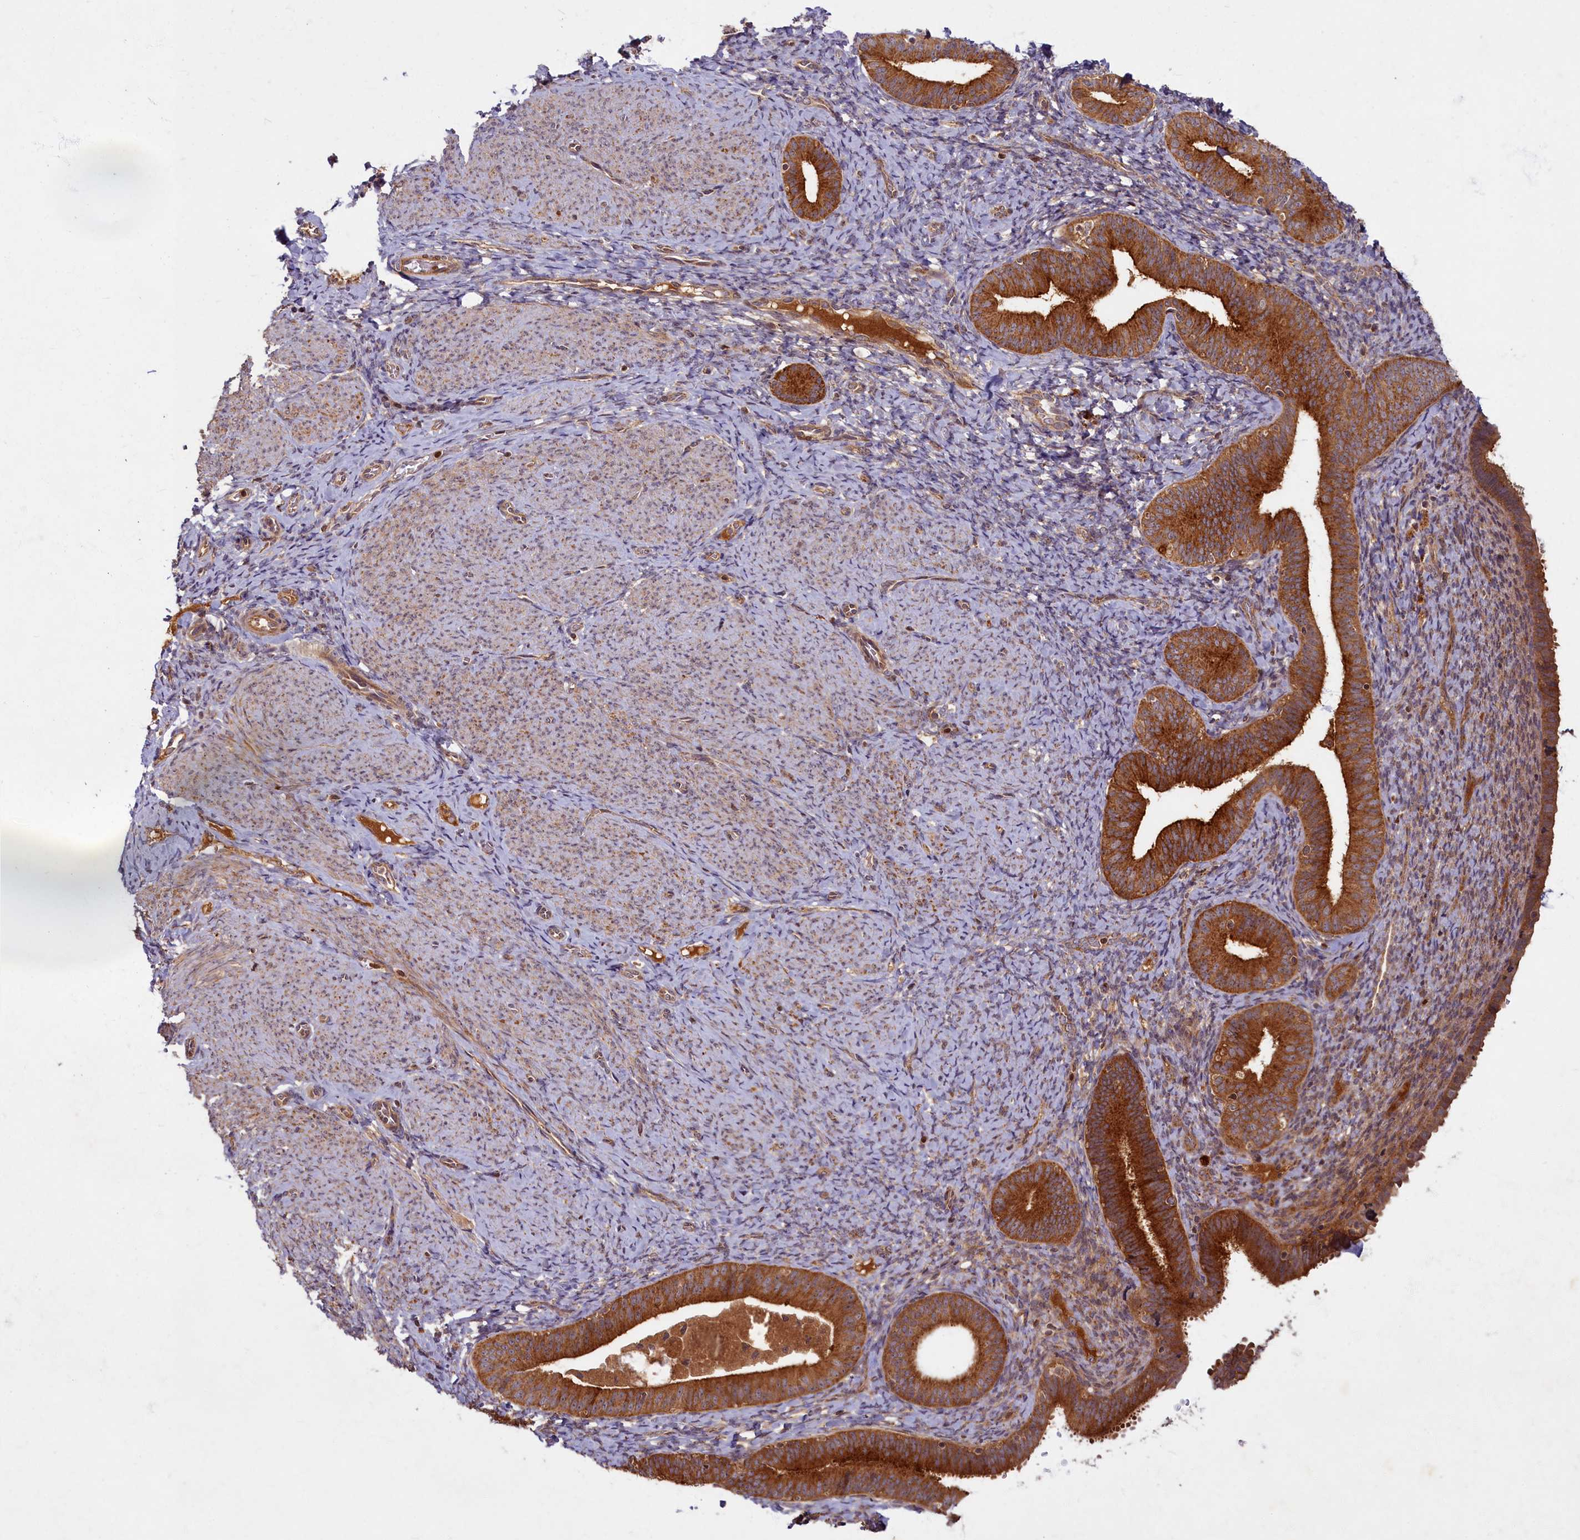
{"staining": {"intensity": "moderate", "quantity": ">75%", "location": "cytoplasmic/membranous"}, "tissue": "endometrium", "cell_type": "Cells in endometrial stroma", "image_type": "normal", "snomed": [{"axis": "morphology", "description": "Normal tissue, NOS"}, {"axis": "topography", "description": "Endometrium"}], "caption": "Immunohistochemical staining of normal endometrium exhibits >75% levels of moderate cytoplasmic/membranous protein positivity in about >75% of cells in endometrial stroma.", "gene": "SLC11A2", "patient": {"sex": "female", "age": 65}}